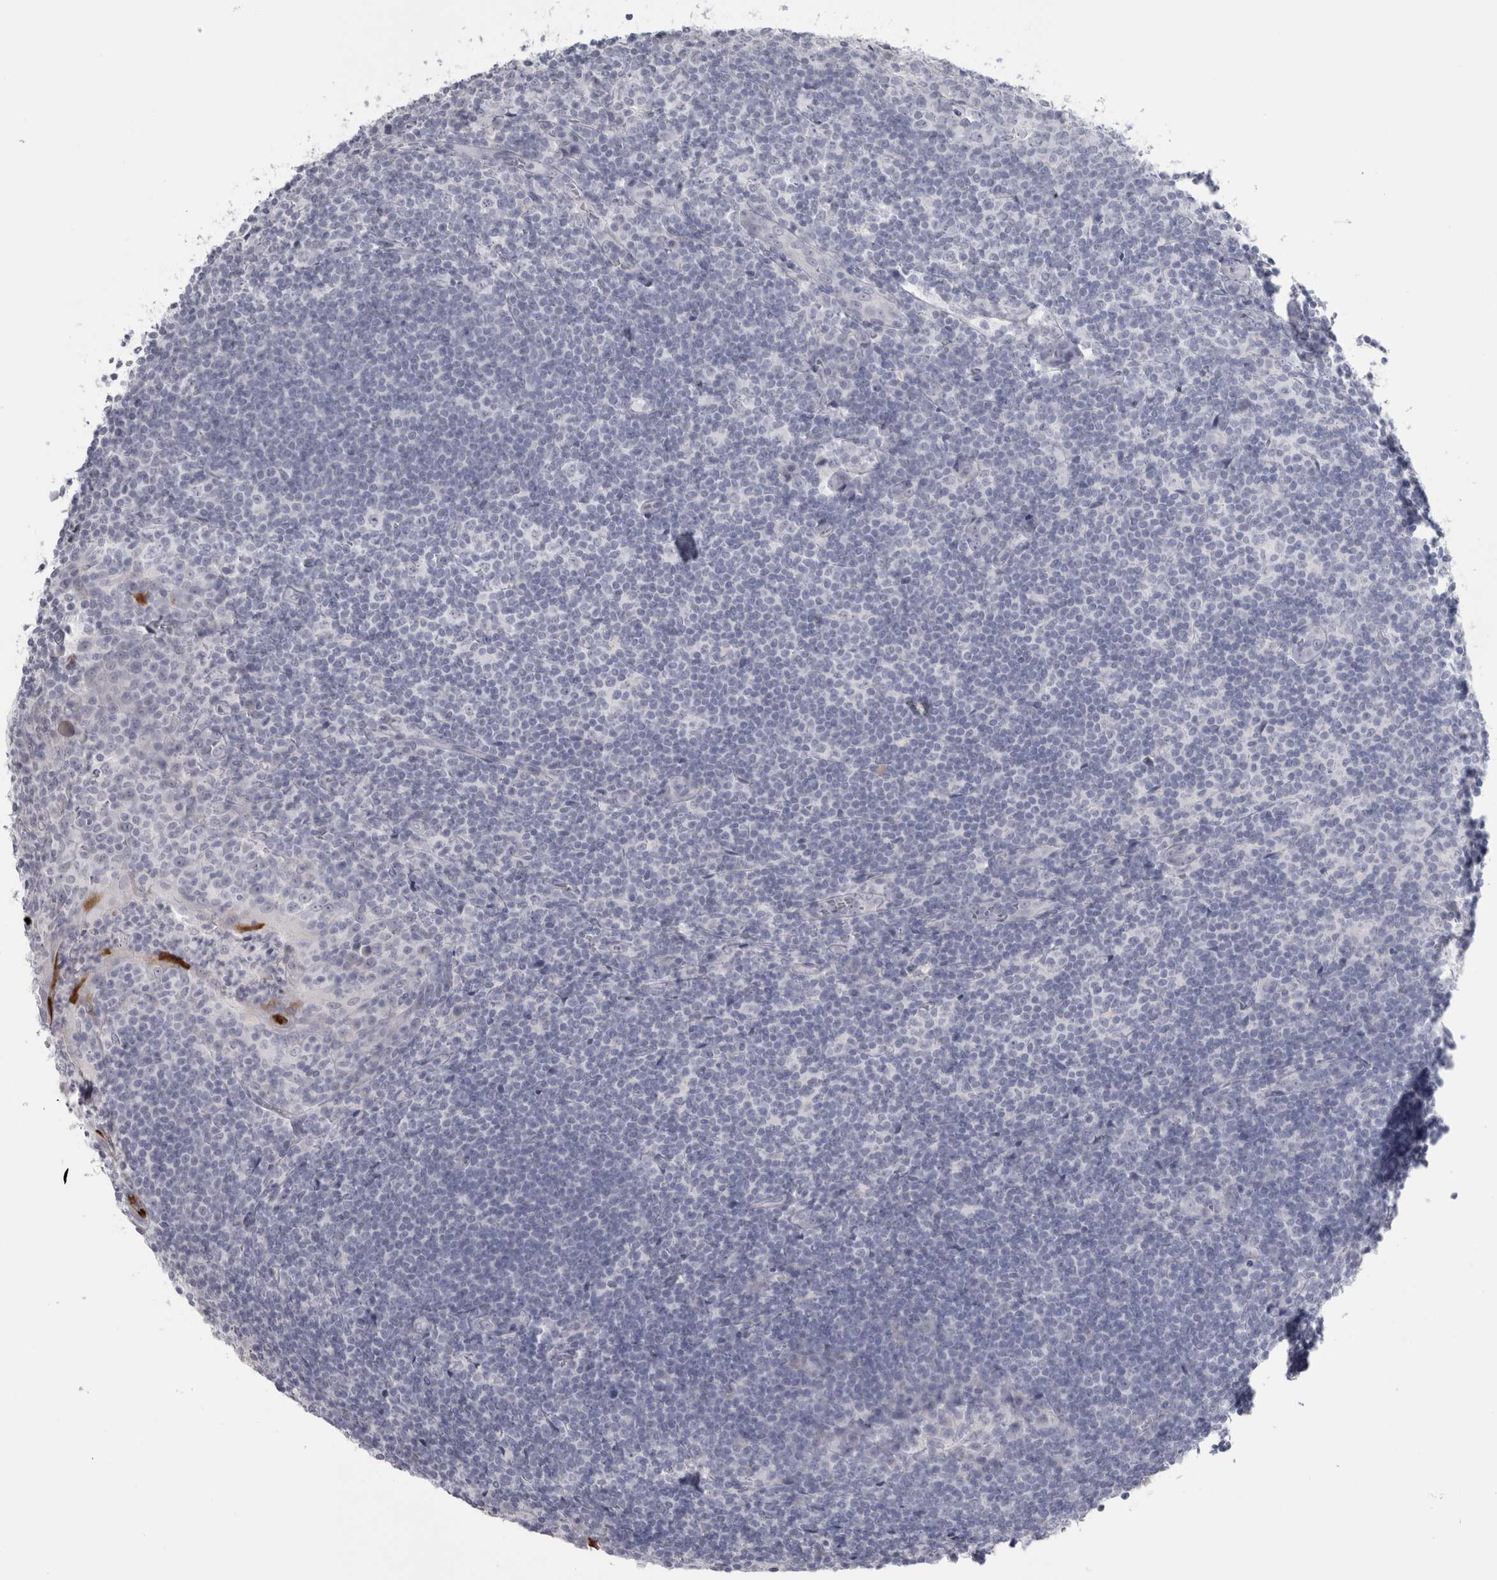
{"staining": {"intensity": "negative", "quantity": "none", "location": "none"}, "tissue": "tonsil", "cell_type": "Germinal center cells", "image_type": "normal", "snomed": [{"axis": "morphology", "description": "Normal tissue, NOS"}, {"axis": "topography", "description": "Tonsil"}], "caption": "IHC of normal human tonsil demonstrates no positivity in germinal center cells.", "gene": "MSMB", "patient": {"sex": "male", "age": 37}}